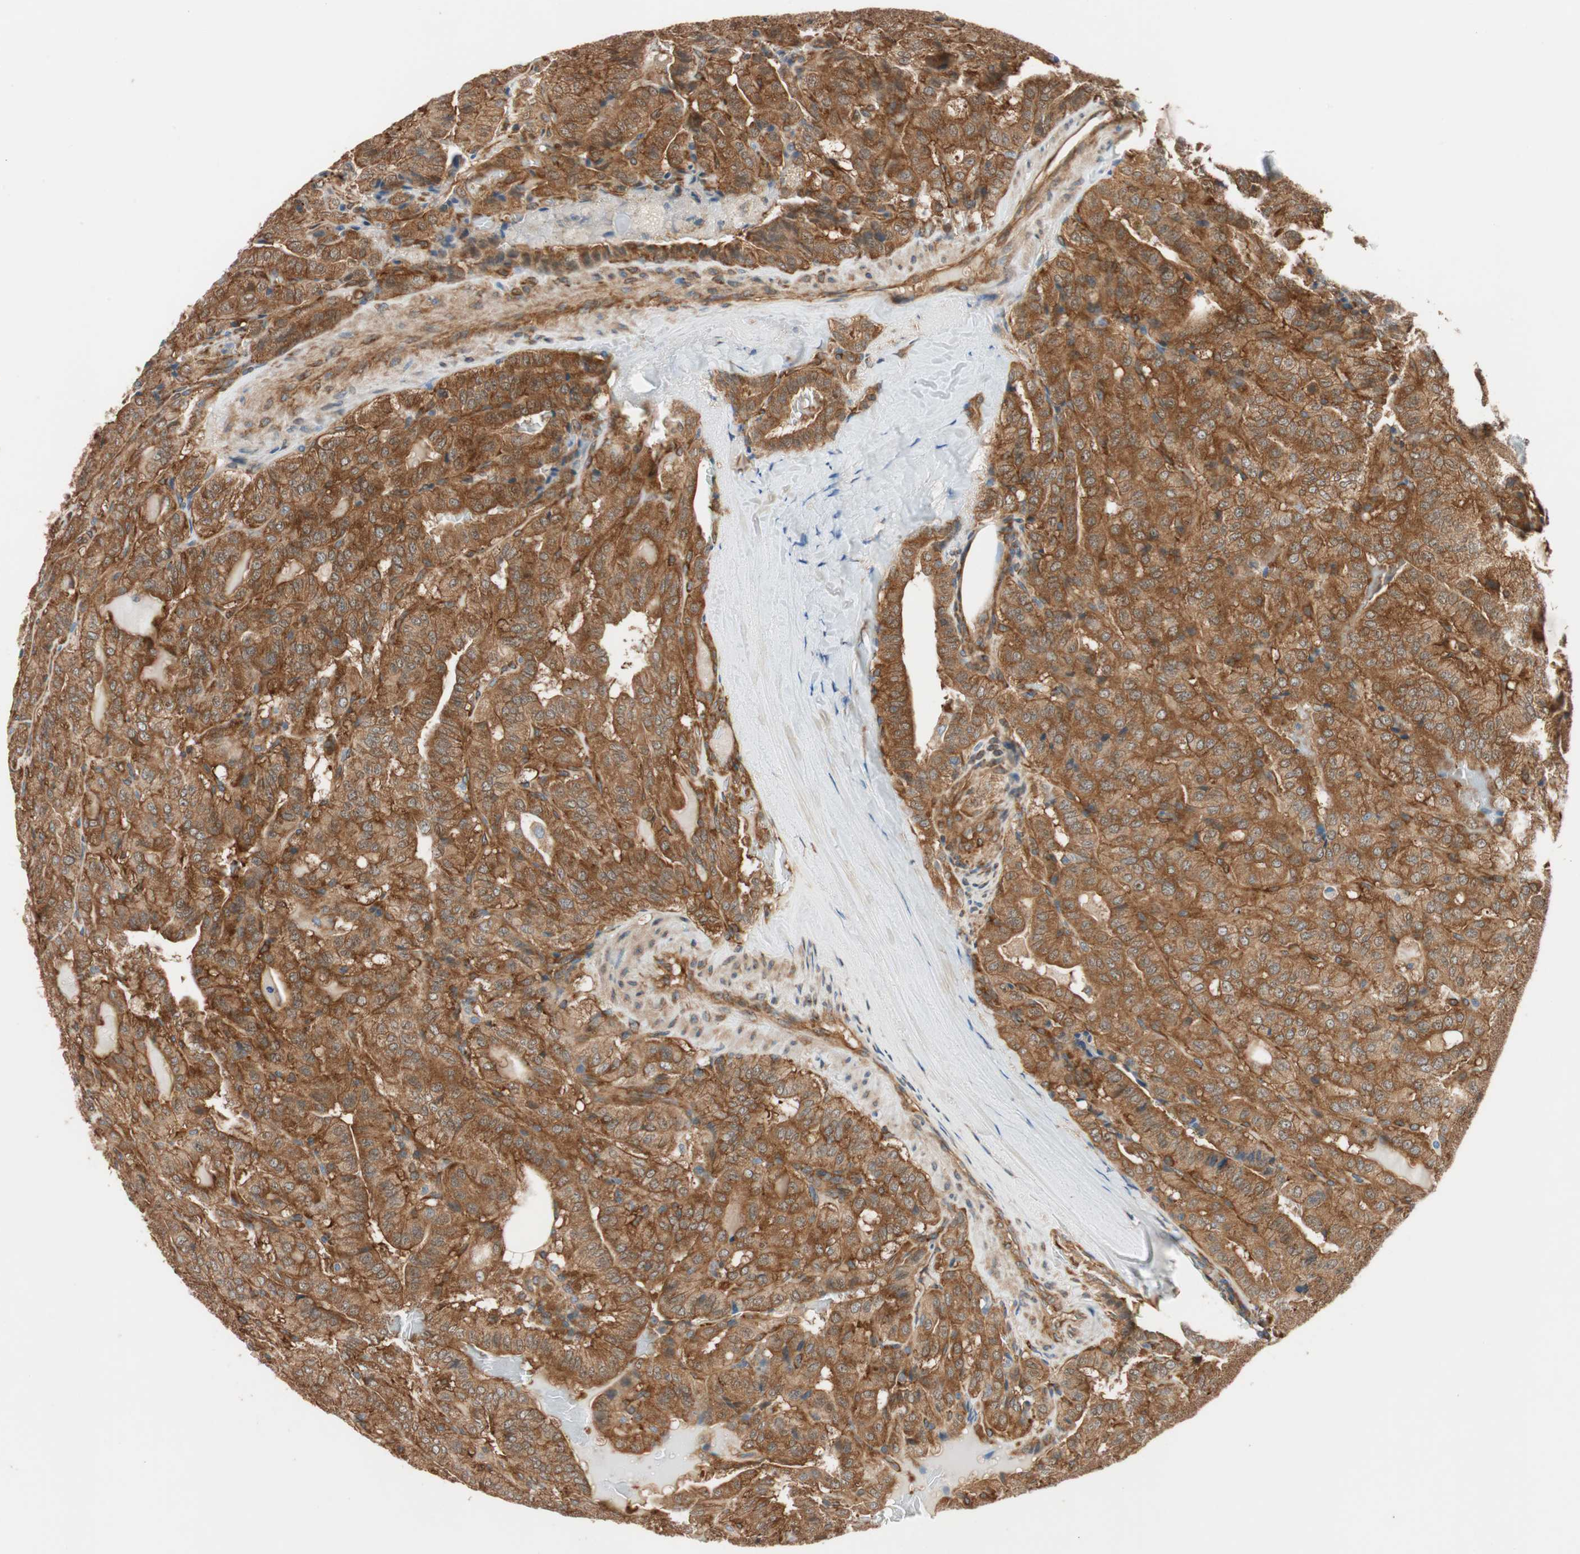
{"staining": {"intensity": "strong", "quantity": ">75%", "location": "cytoplasmic/membranous"}, "tissue": "thyroid cancer", "cell_type": "Tumor cells", "image_type": "cancer", "snomed": [{"axis": "morphology", "description": "Papillary adenocarcinoma, NOS"}, {"axis": "topography", "description": "Thyroid gland"}], "caption": "Immunohistochemistry (IHC) staining of thyroid cancer, which reveals high levels of strong cytoplasmic/membranous expression in approximately >75% of tumor cells indicating strong cytoplasmic/membranous protein positivity. The staining was performed using DAB (brown) for protein detection and nuclei were counterstained in hematoxylin (blue).", "gene": "WASL", "patient": {"sex": "male", "age": 77}}